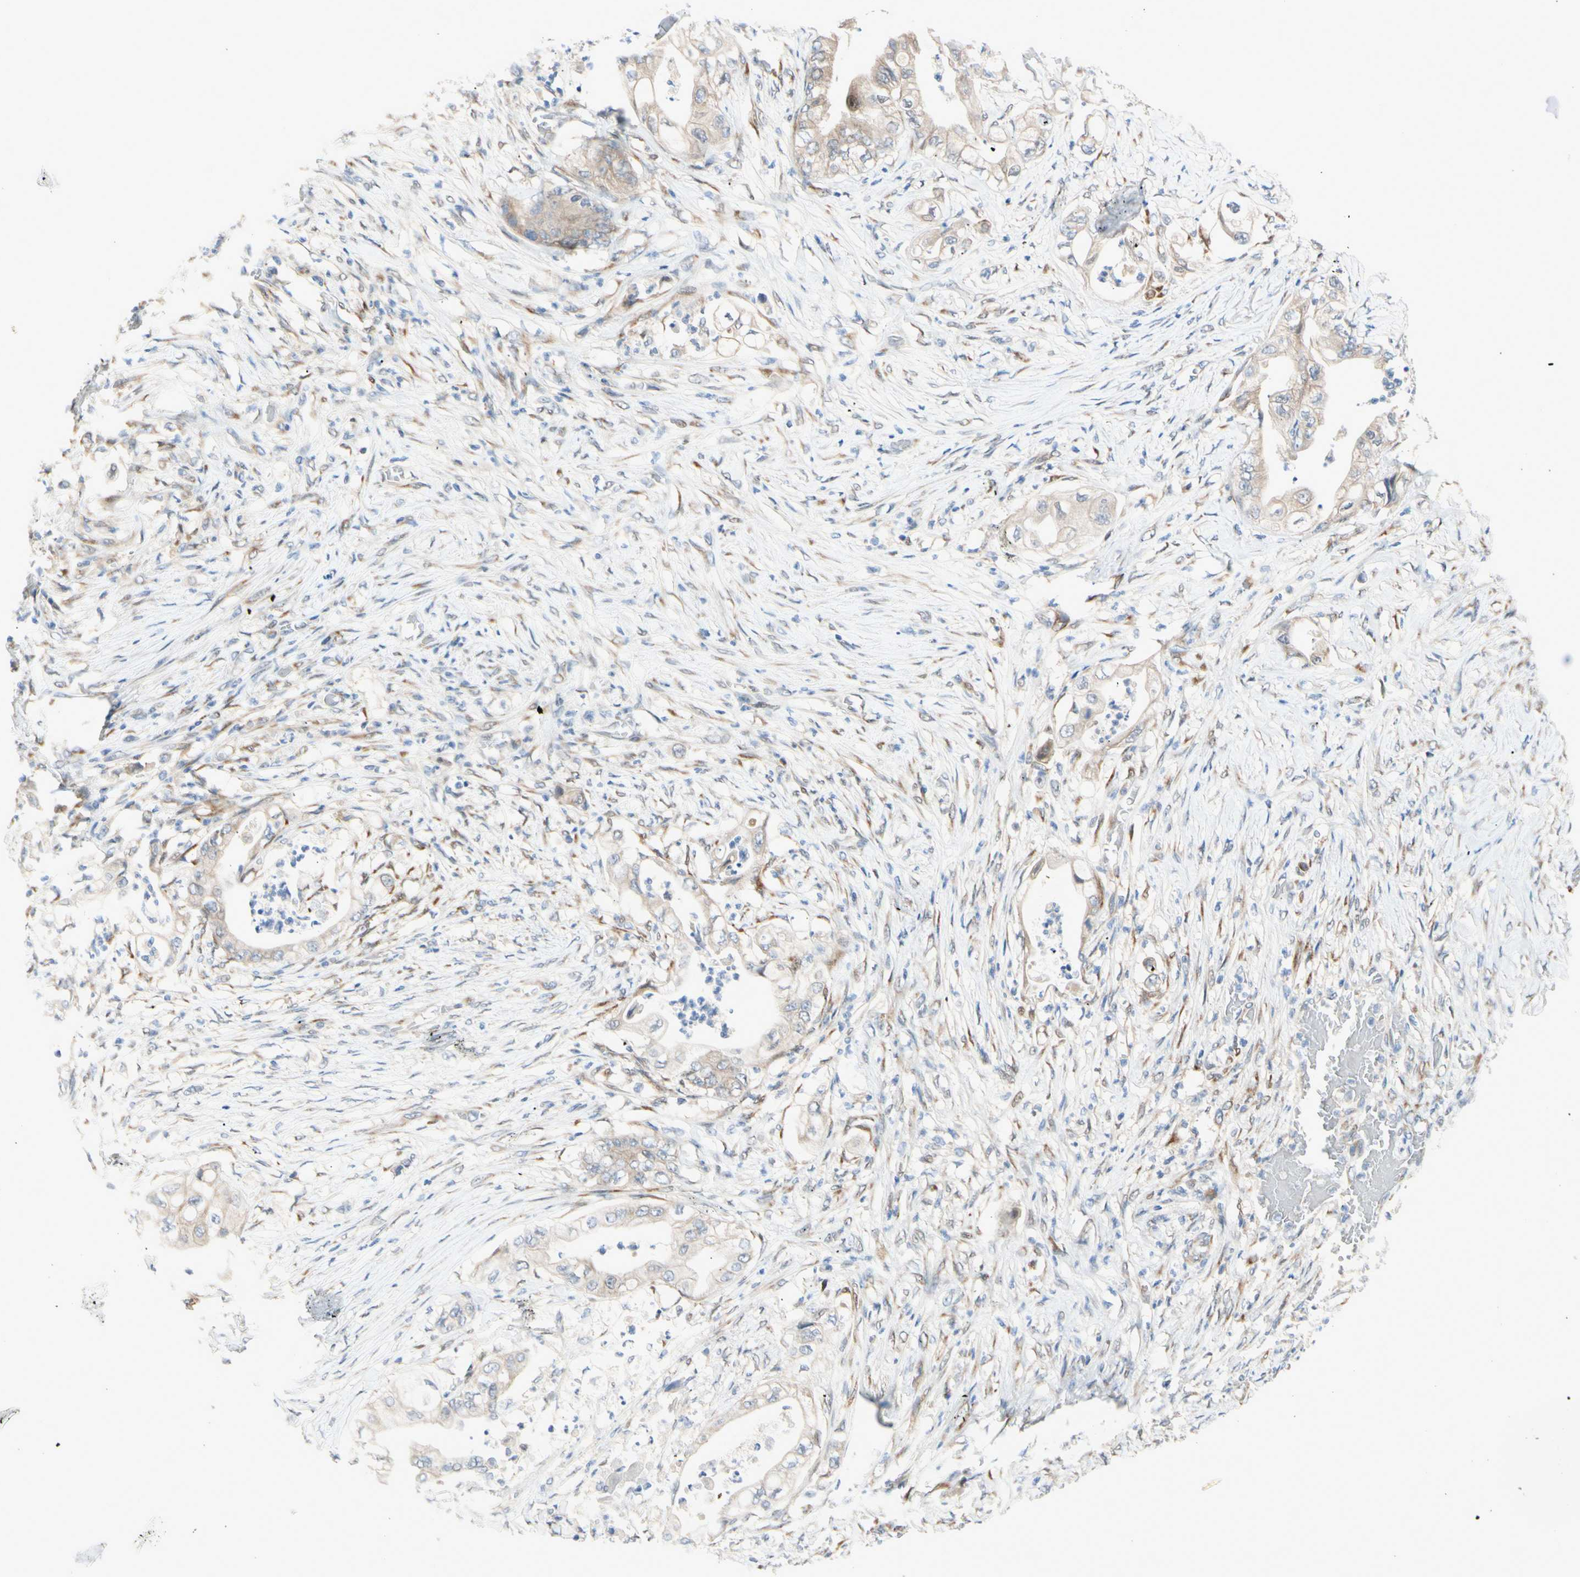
{"staining": {"intensity": "weak", "quantity": ">75%", "location": "cytoplasmic/membranous"}, "tissue": "stomach cancer", "cell_type": "Tumor cells", "image_type": "cancer", "snomed": [{"axis": "morphology", "description": "Adenocarcinoma, NOS"}, {"axis": "topography", "description": "Stomach"}], "caption": "DAB (3,3'-diaminobenzidine) immunohistochemical staining of human stomach cancer (adenocarcinoma) reveals weak cytoplasmic/membranous protein positivity in approximately >75% of tumor cells.", "gene": "PTTG1", "patient": {"sex": "female", "age": 73}}